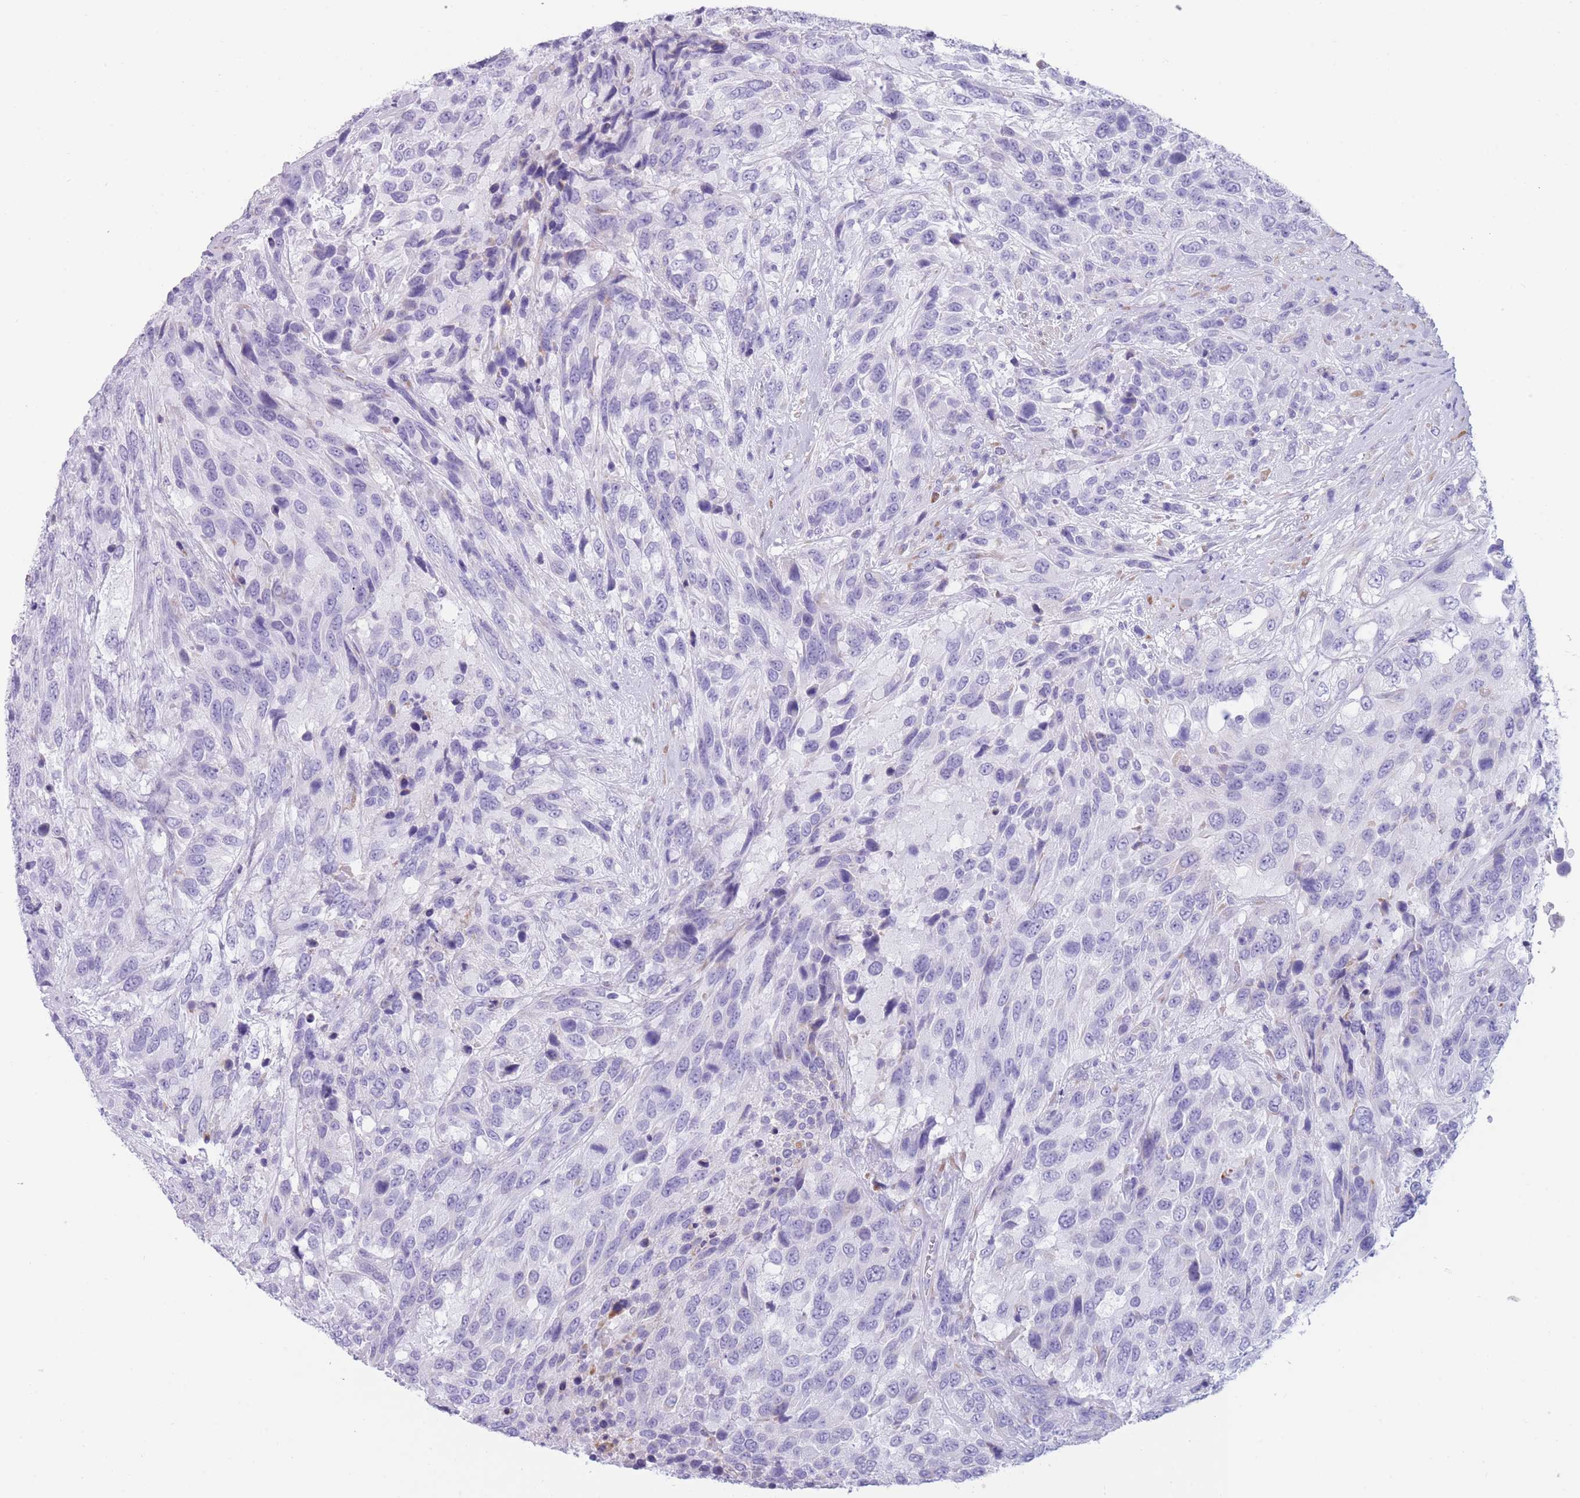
{"staining": {"intensity": "negative", "quantity": "none", "location": "none"}, "tissue": "urothelial cancer", "cell_type": "Tumor cells", "image_type": "cancer", "snomed": [{"axis": "morphology", "description": "Urothelial carcinoma, High grade"}, {"axis": "topography", "description": "Urinary bladder"}], "caption": "Image shows no protein staining in tumor cells of urothelial carcinoma (high-grade) tissue.", "gene": "COL27A1", "patient": {"sex": "female", "age": 70}}